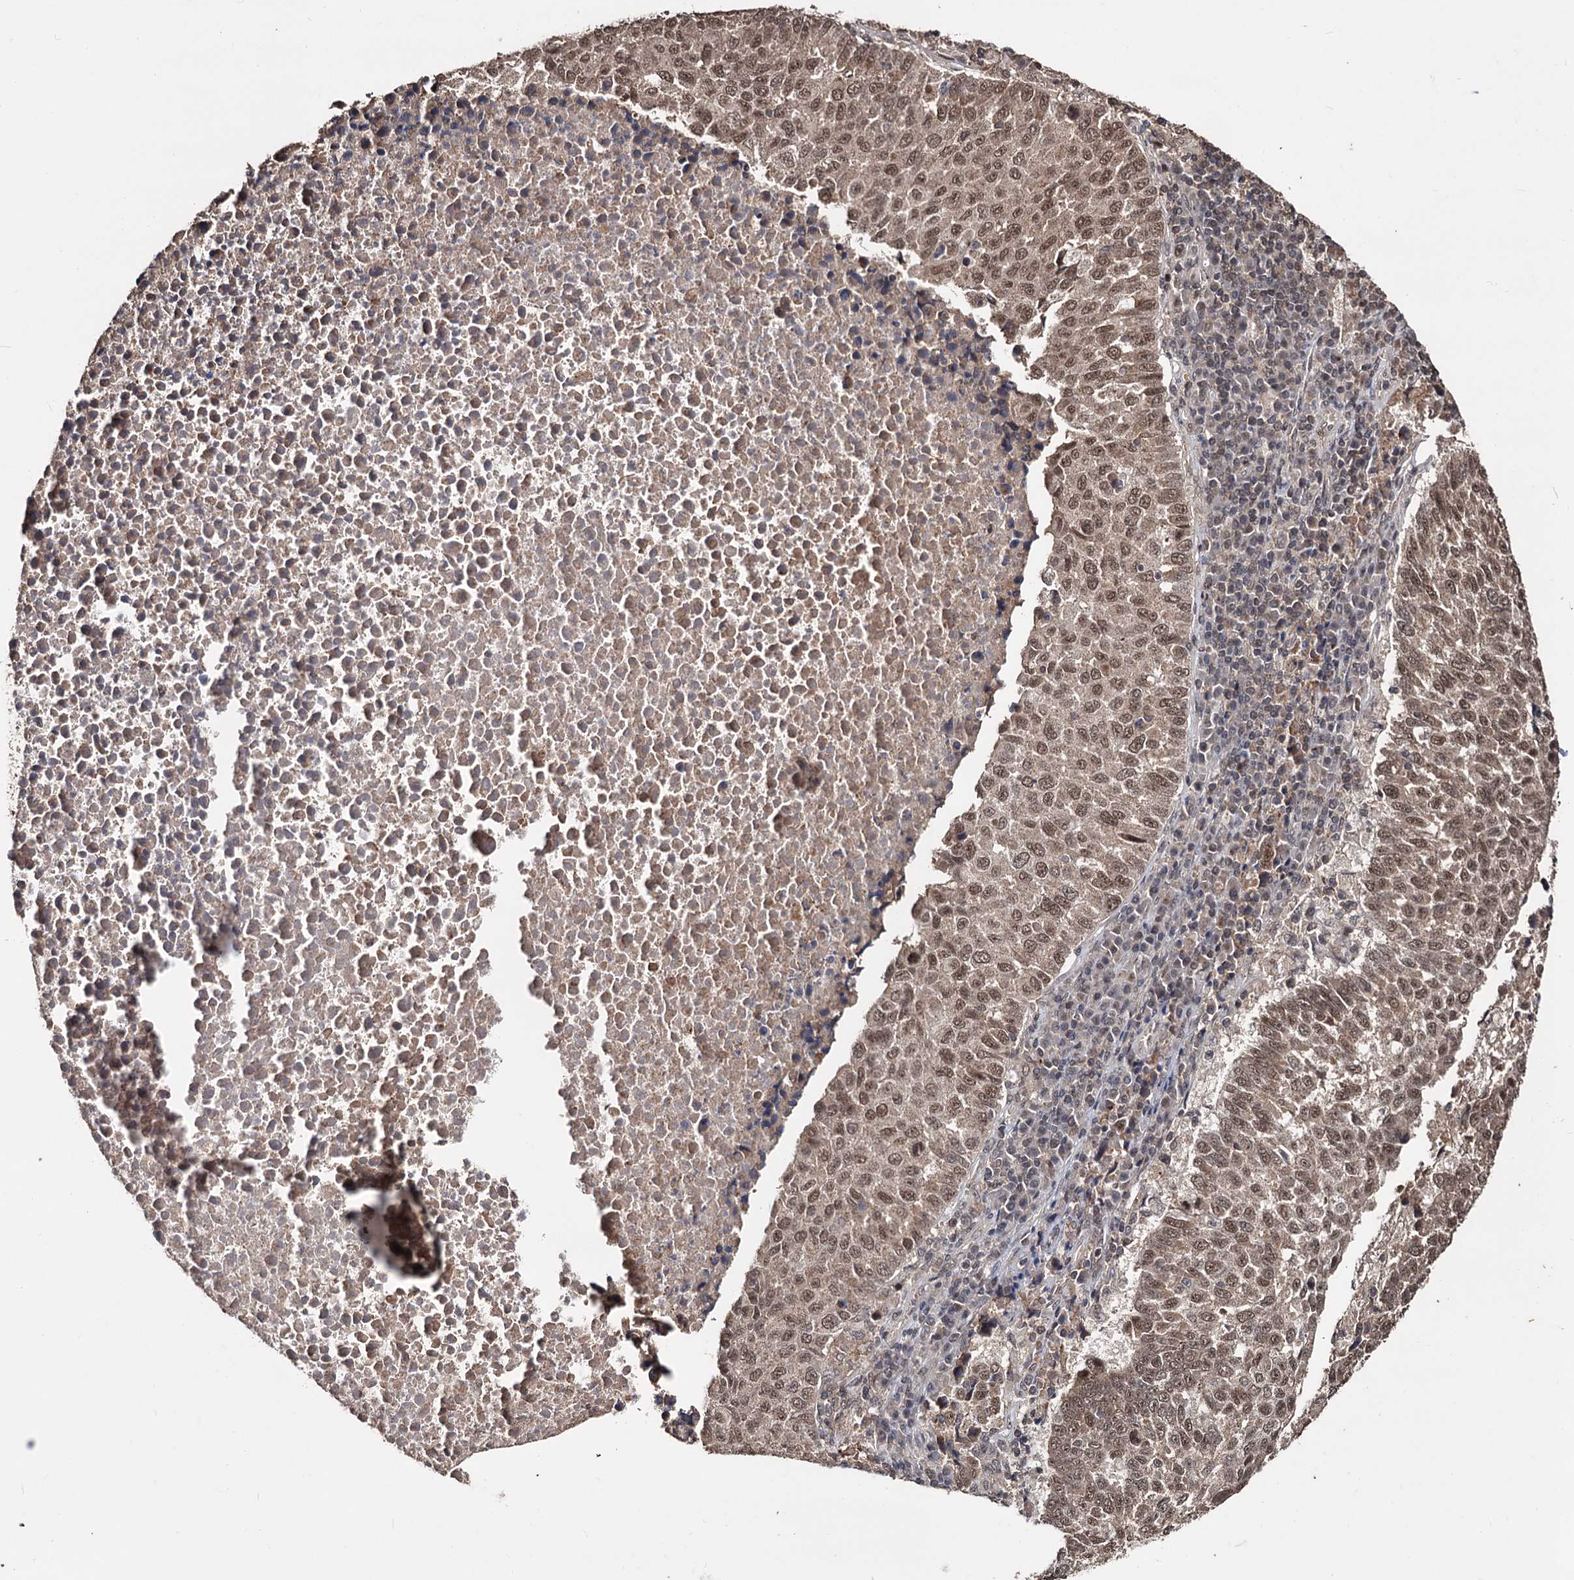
{"staining": {"intensity": "moderate", "quantity": ">75%", "location": "cytoplasmic/membranous,nuclear"}, "tissue": "lung cancer", "cell_type": "Tumor cells", "image_type": "cancer", "snomed": [{"axis": "morphology", "description": "Squamous cell carcinoma, NOS"}, {"axis": "topography", "description": "Lung"}], "caption": "Lung squamous cell carcinoma stained for a protein displays moderate cytoplasmic/membranous and nuclear positivity in tumor cells.", "gene": "KLF5", "patient": {"sex": "male", "age": 73}}